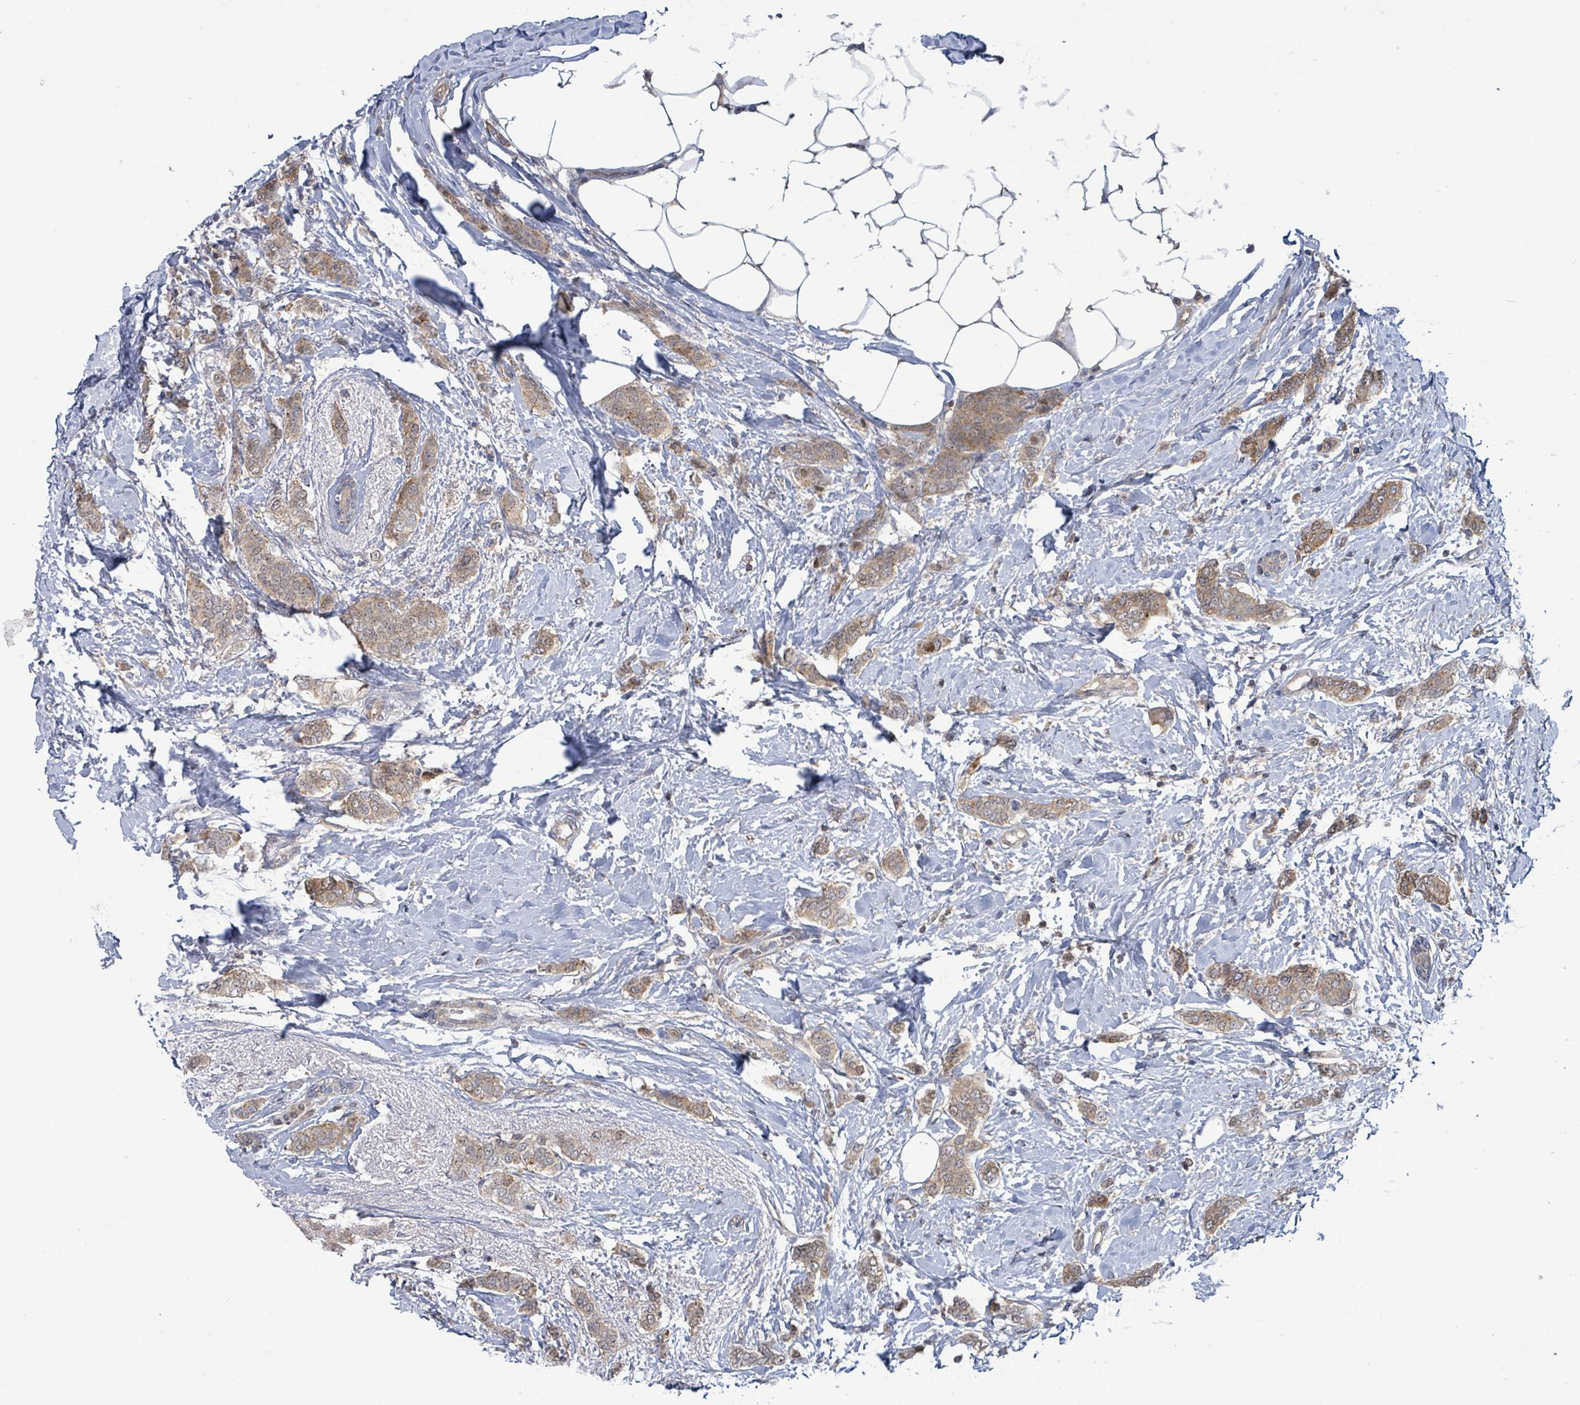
{"staining": {"intensity": "moderate", "quantity": ">75%", "location": "cytoplasmic/membranous"}, "tissue": "breast cancer", "cell_type": "Tumor cells", "image_type": "cancer", "snomed": [{"axis": "morphology", "description": "Duct carcinoma"}, {"axis": "topography", "description": "Breast"}], "caption": "Tumor cells show medium levels of moderate cytoplasmic/membranous staining in approximately >75% of cells in breast cancer (infiltrating ductal carcinoma).", "gene": "PGAM1", "patient": {"sex": "female", "age": 72}}